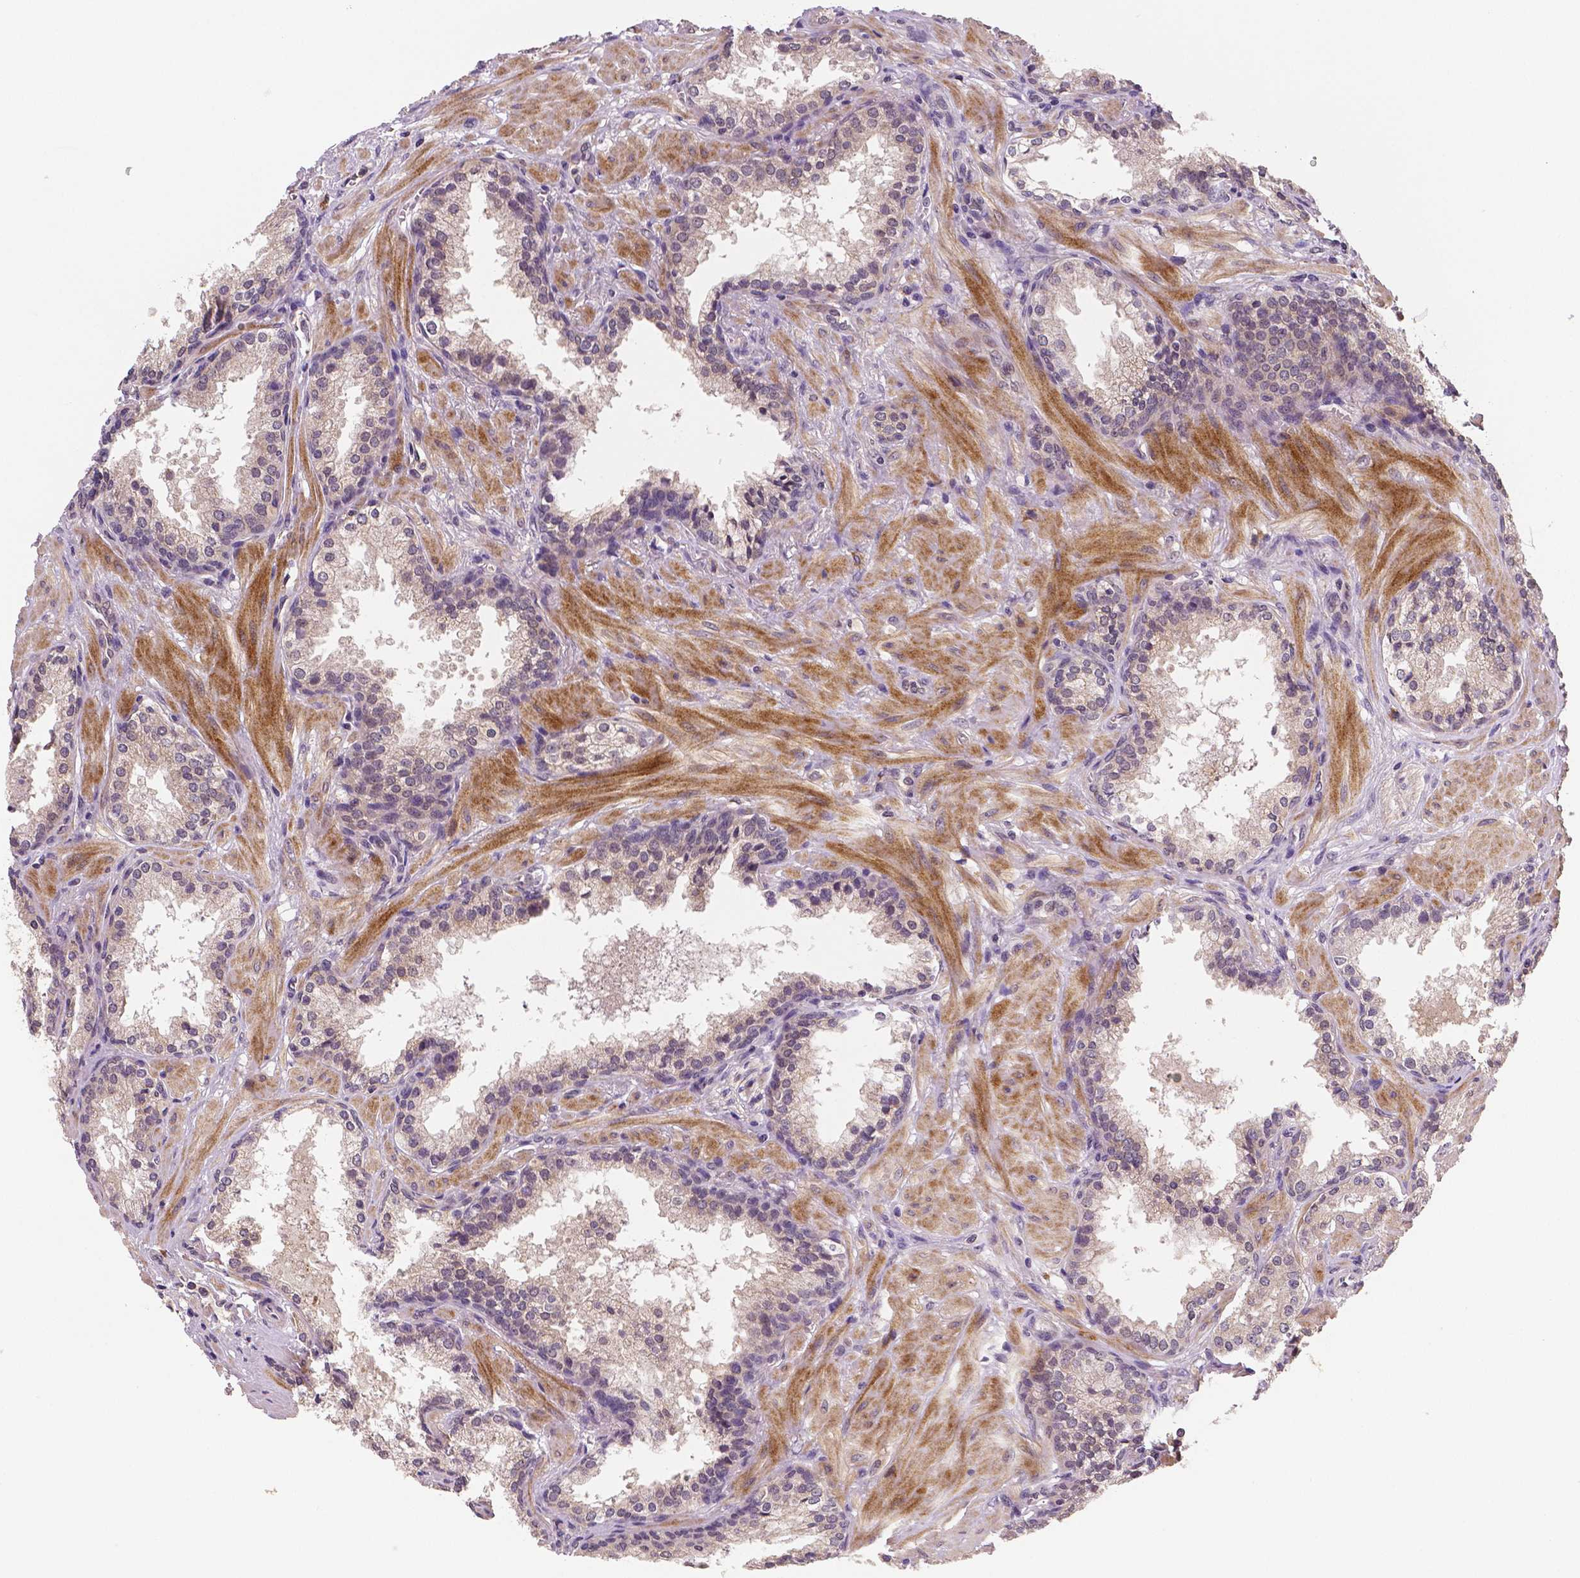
{"staining": {"intensity": "negative", "quantity": "none", "location": "none"}, "tissue": "prostate cancer", "cell_type": "Tumor cells", "image_type": "cancer", "snomed": [{"axis": "morphology", "description": "Adenocarcinoma, Low grade"}, {"axis": "topography", "description": "Prostate"}], "caption": "Immunohistochemistry (IHC) of prostate cancer (low-grade adenocarcinoma) shows no positivity in tumor cells.", "gene": "STAT3", "patient": {"sex": "male", "age": 56}}